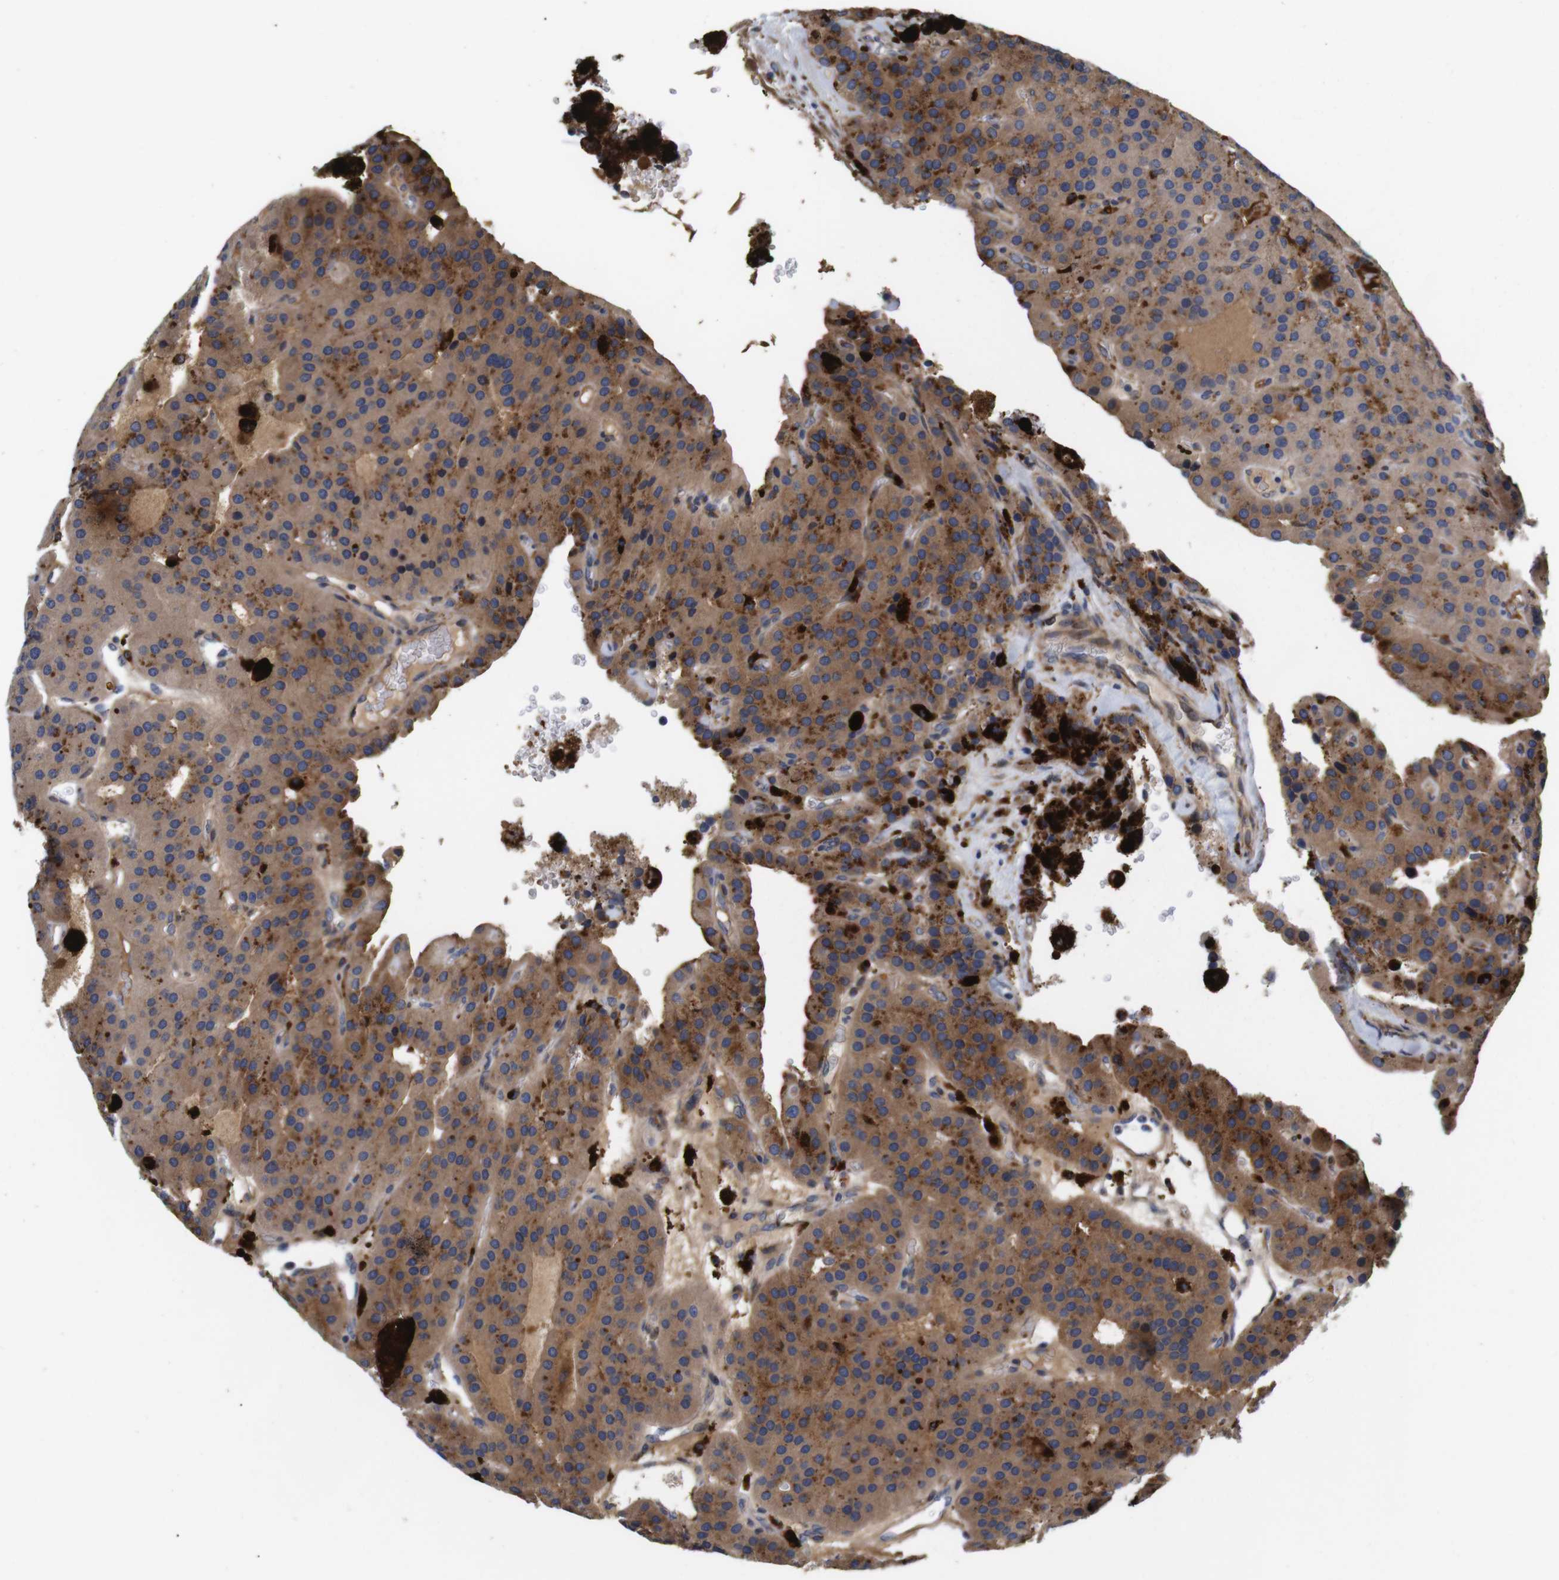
{"staining": {"intensity": "strong", "quantity": ">75%", "location": "cytoplasmic/membranous"}, "tissue": "parathyroid gland", "cell_type": "Glandular cells", "image_type": "normal", "snomed": [{"axis": "morphology", "description": "Normal tissue, NOS"}, {"axis": "morphology", "description": "Adenoma, NOS"}, {"axis": "topography", "description": "Parathyroid gland"}], "caption": "Immunohistochemistry (IHC) staining of unremarkable parathyroid gland, which demonstrates high levels of strong cytoplasmic/membranous expression in approximately >75% of glandular cells indicating strong cytoplasmic/membranous protein staining. The staining was performed using DAB (3,3'-diaminobenzidine) (brown) for protein detection and nuclei were counterstained in hematoxylin (blue).", "gene": "SPRY3", "patient": {"sex": "female", "age": 86}}